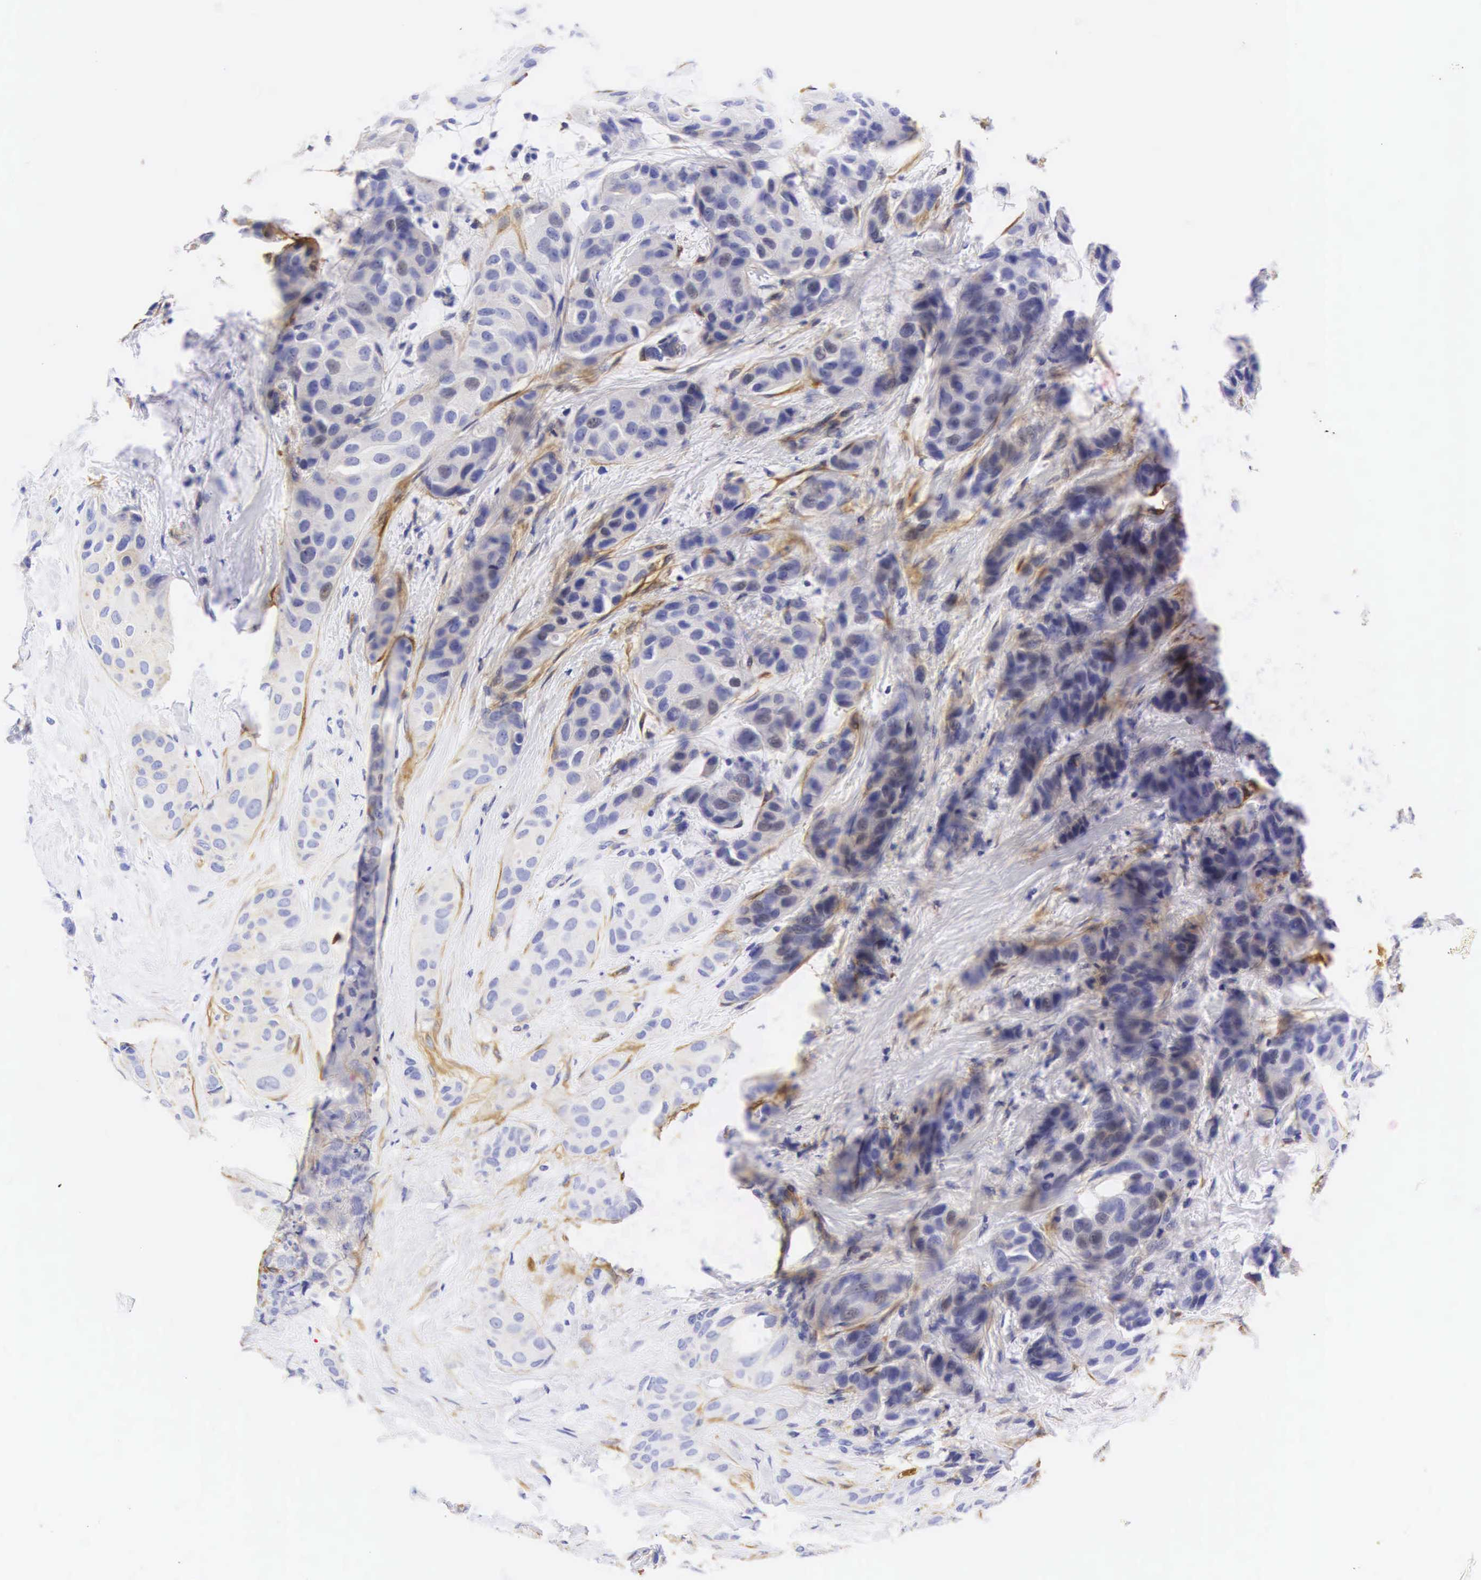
{"staining": {"intensity": "negative", "quantity": "none", "location": "none"}, "tissue": "breast cancer", "cell_type": "Tumor cells", "image_type": "cancer", "snomed": [{"axis": "morphology", "description": "Duct carcinoma"}, {"axis": "topography", "description": "Breast"}], "caption": "A micrograph of infiltrating ductal carcinoma (breast) stained for a protein demonstrates no brown staining in tumor cells.", "gene": "CNN1", "patient": {"sex": "female", "age": 68}}